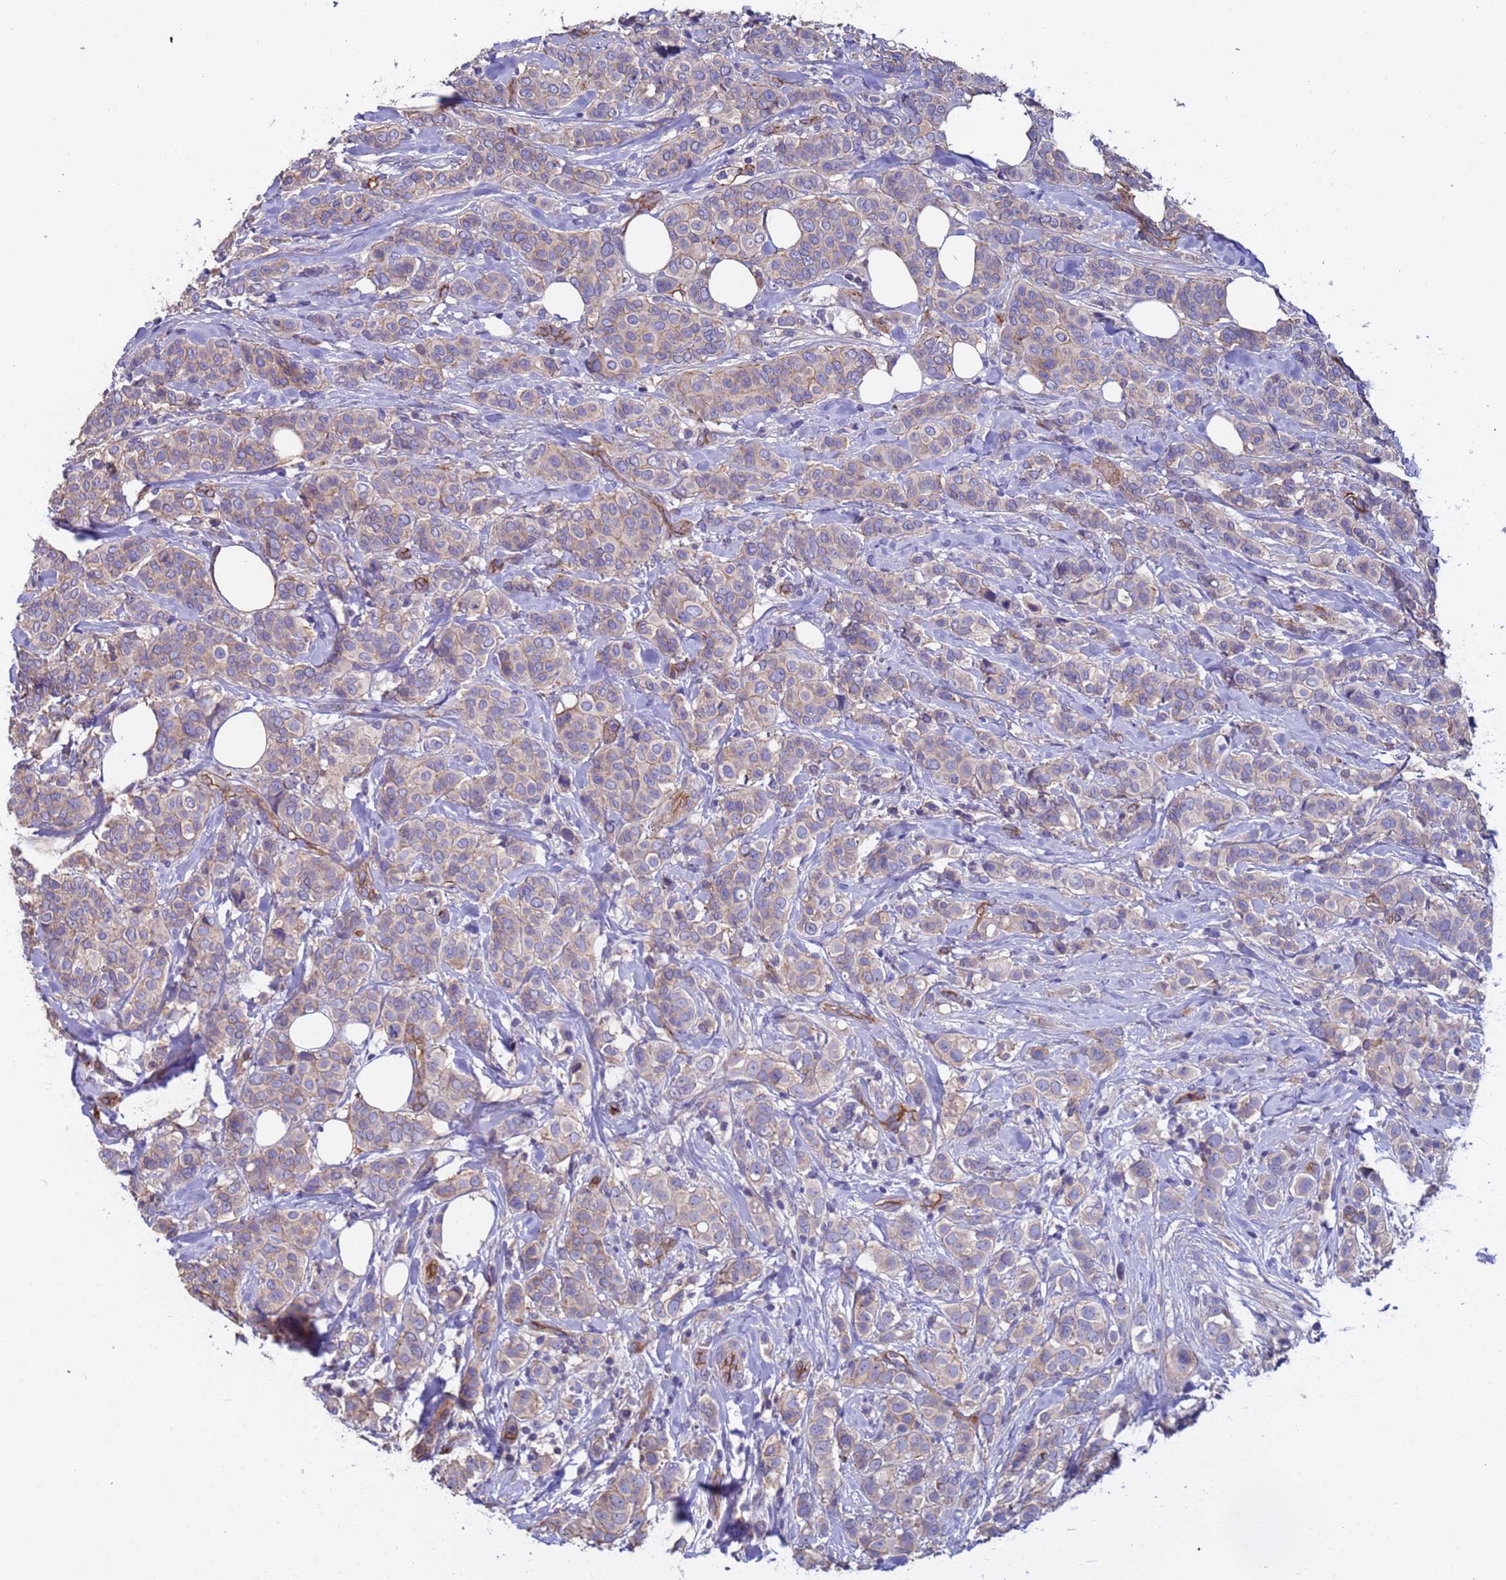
{"staining": {"intensity": "weak", "quantity": "25%-75%", "location": "cytoplasmic/membranous"}, "tissue": "breast cancer", "cell_type": "Tumor cells", "image_type": "cancer", "snomed": [{"axis": "morphology", "description": "Lobular carcinoma"}, {"axis": "topography", "description": "Breast"}], "caption": "Protein analysis of lobular carcinoma (breast) tissue demonstrates weak cytoplasmic/membranous positivity in about 25%-75% of tumor cells.", "gene": "ZNF248", "patient": {"sex": "female", "age": 51}}